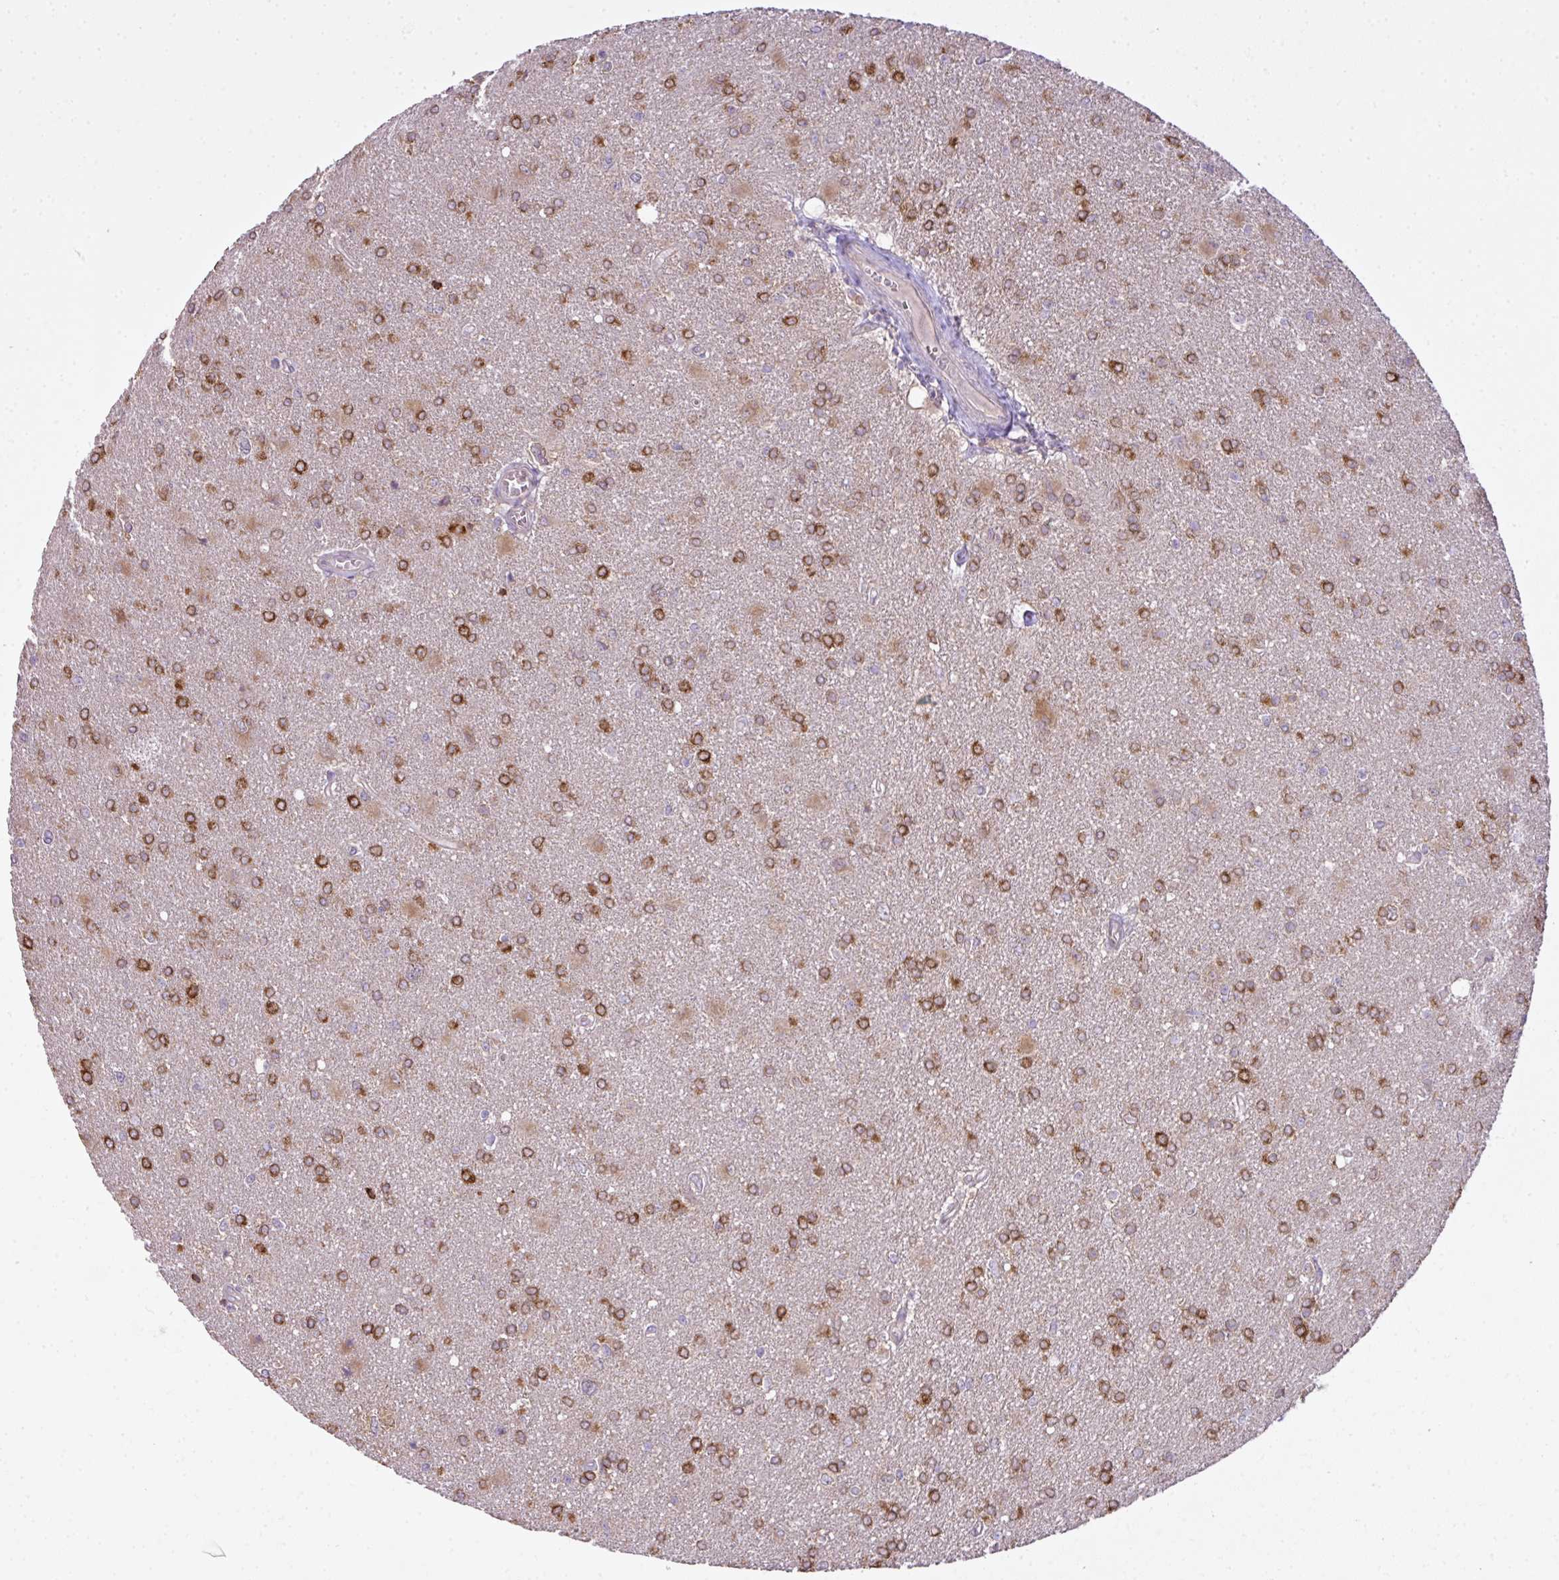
{"staining": {"intensity": "strong", "quantity": "25%-75%", "location": "cytoplasmic/membranous"}, "tissue": "glioma", "cell_type": "Tumor cells", "image_type": "cancer", "snomed": [{"axis": "morphology", "description": "Glioma, malignant, High grade"}, {"axis": "topography", "description": "Brain"}], "caption": "A photomicrograph of malignant glioma (high-grade) stained for a protein shows strong cytoplasmic/membranous brown staining in tumor cells. (brown staining indicates protein expression, while blue staining denotes nuclei).", "gene": "COX18", "patient": {"sex": "male", "age": 67}}